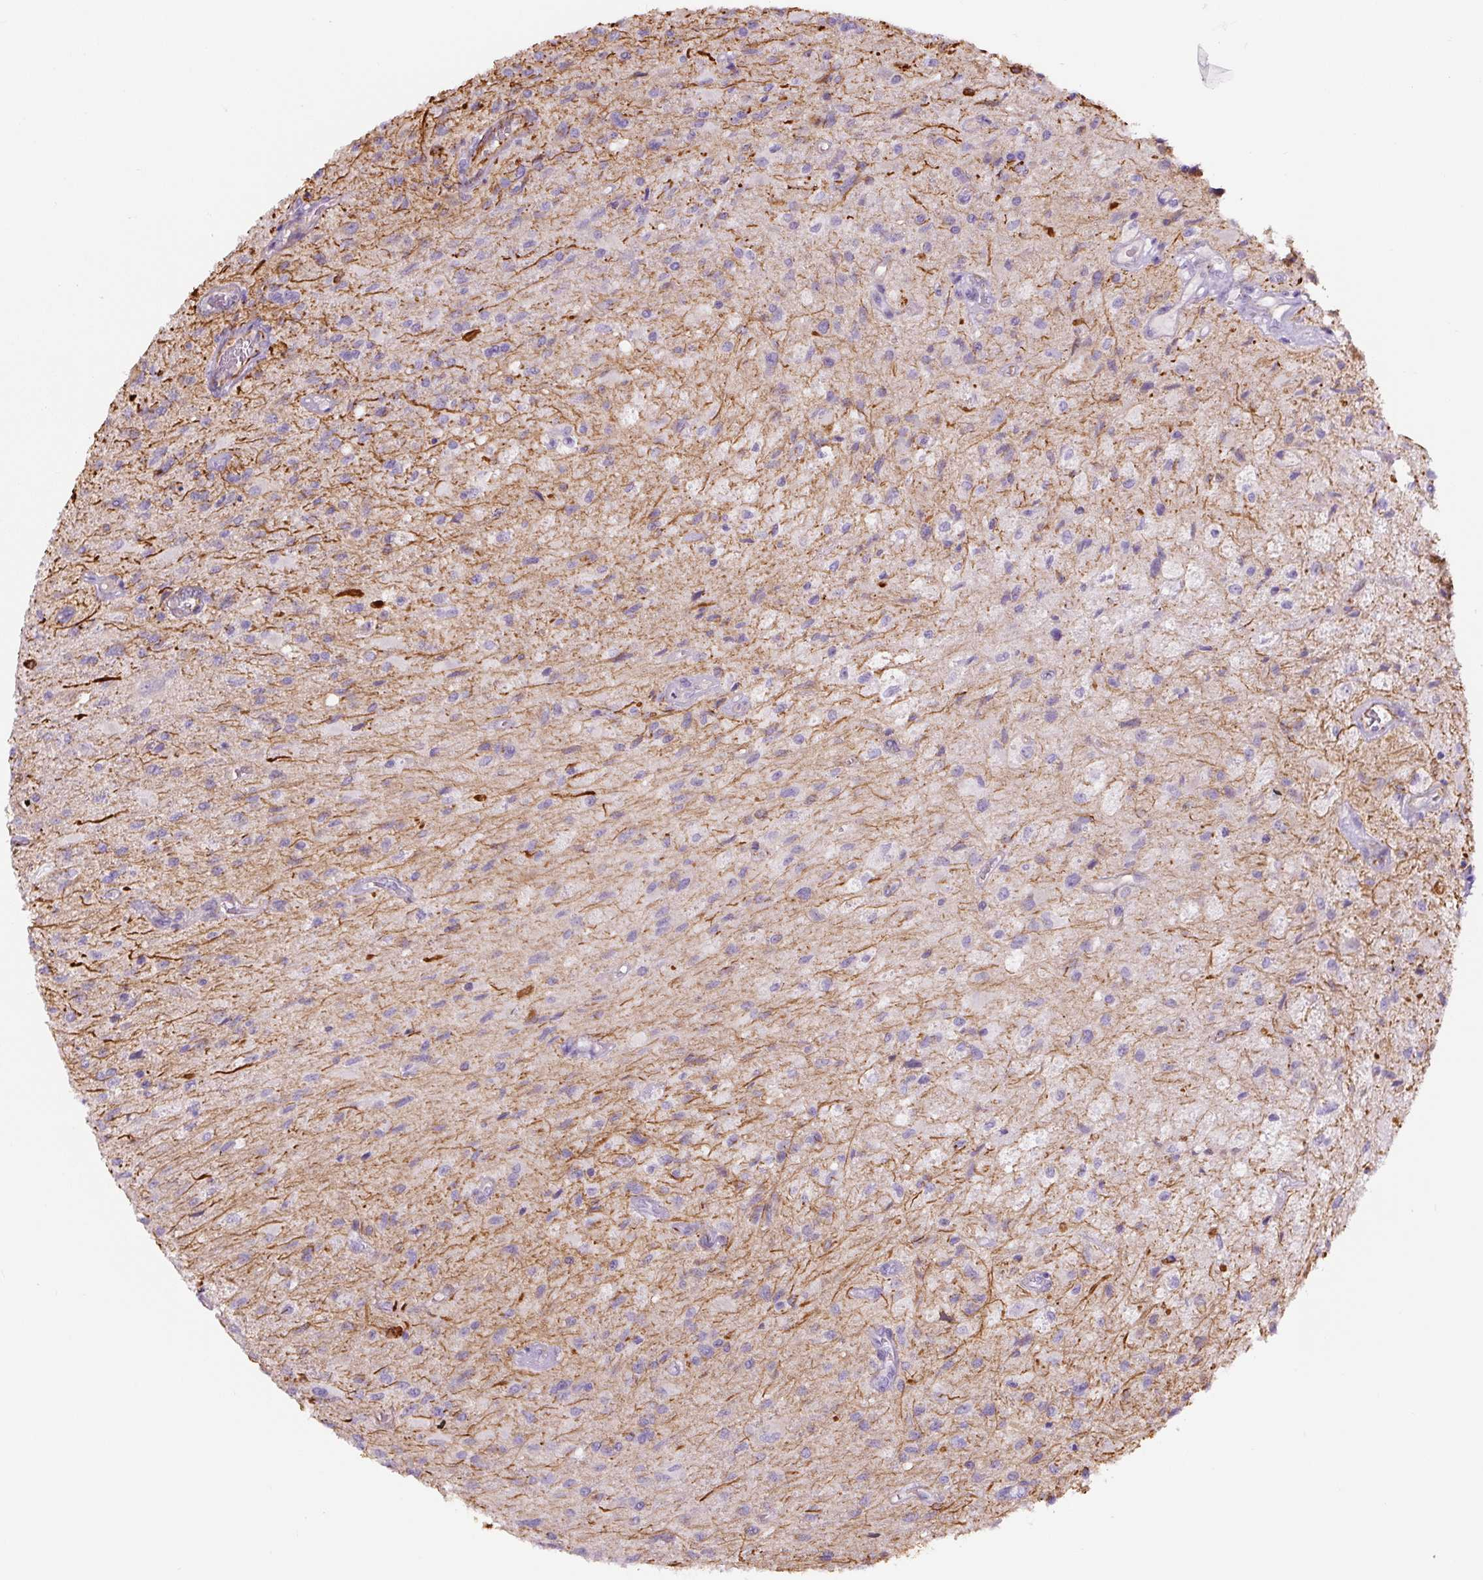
{"staining": {"intensity": "negative", "quantity": "none", "location": "none"}, "tissue": "glioma", "cell_type": "Tumor cells", "image_type": "cancer", "snomed": [{"axis": "morphology", "description": "Glioma, malignant, High grade"}, {"axis": "topography", "description": "Brain"}], "caption": "This micrograph is of malignant glioma (high-grade) stained with IHC to label a protein in brown with the nuclei are counter-stained blue. There is no positivity in tumor cells. (Immunohistochemistry, brightfield microscopy, high magnification).", "gene": "NES", "patient": {"sex": "female", "age": 70}}